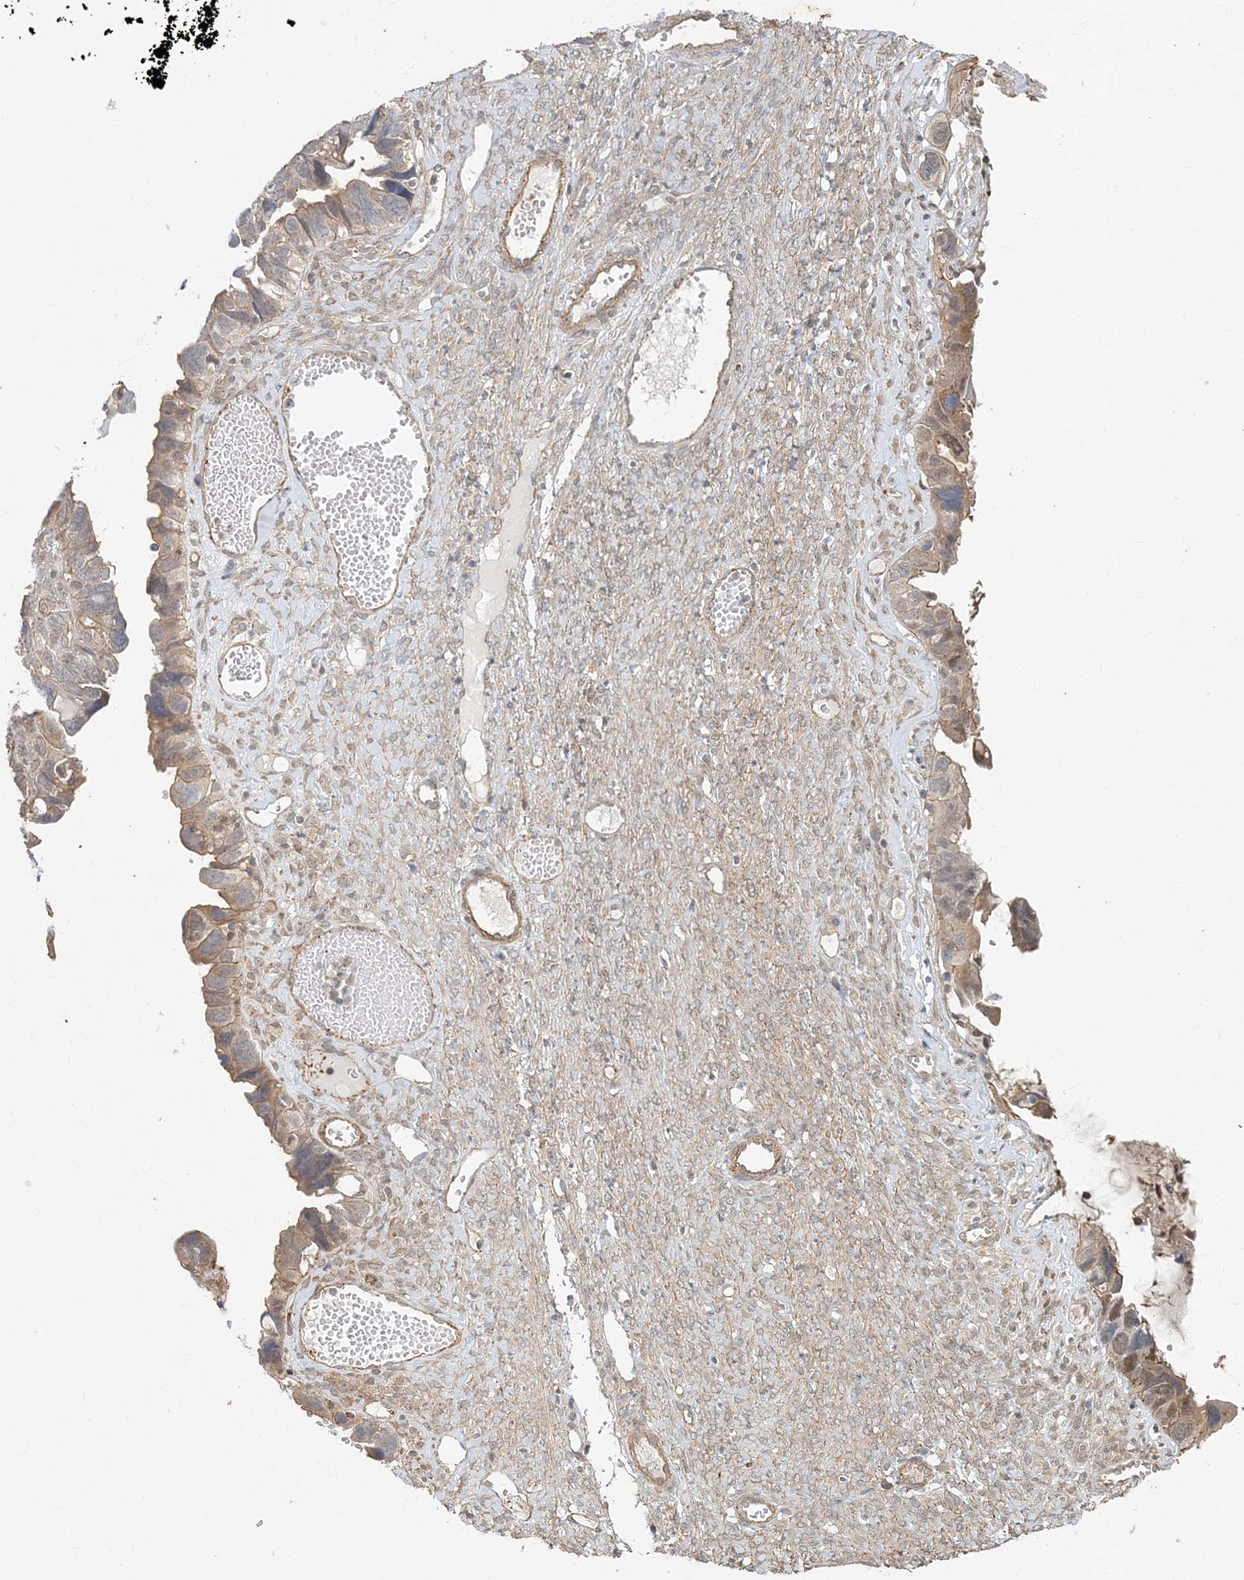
{"staining": {"intensity": "weak", "quantity": "<25%", "location": "cytoplasmic/membranous"}, "tissue": "ovarian cancer", "cell_type": "Tumor cells", "image_type": "cancer", "snomed": [{"axis": "morphology", "description": "Cystadenocarcinoma, serous, NOS"}, {"axis": "topography", "description": "Ovary"}], "caption": "Immunohistochemistry (IHC) photomicrograph of ovarian cancer (serous cystadenocarcinoma) stained for a protein (brown), which demonstrates no positivity in tumor cells.", "gene": "MAT2B", "patient": {"sex": "female", "age": 79}}